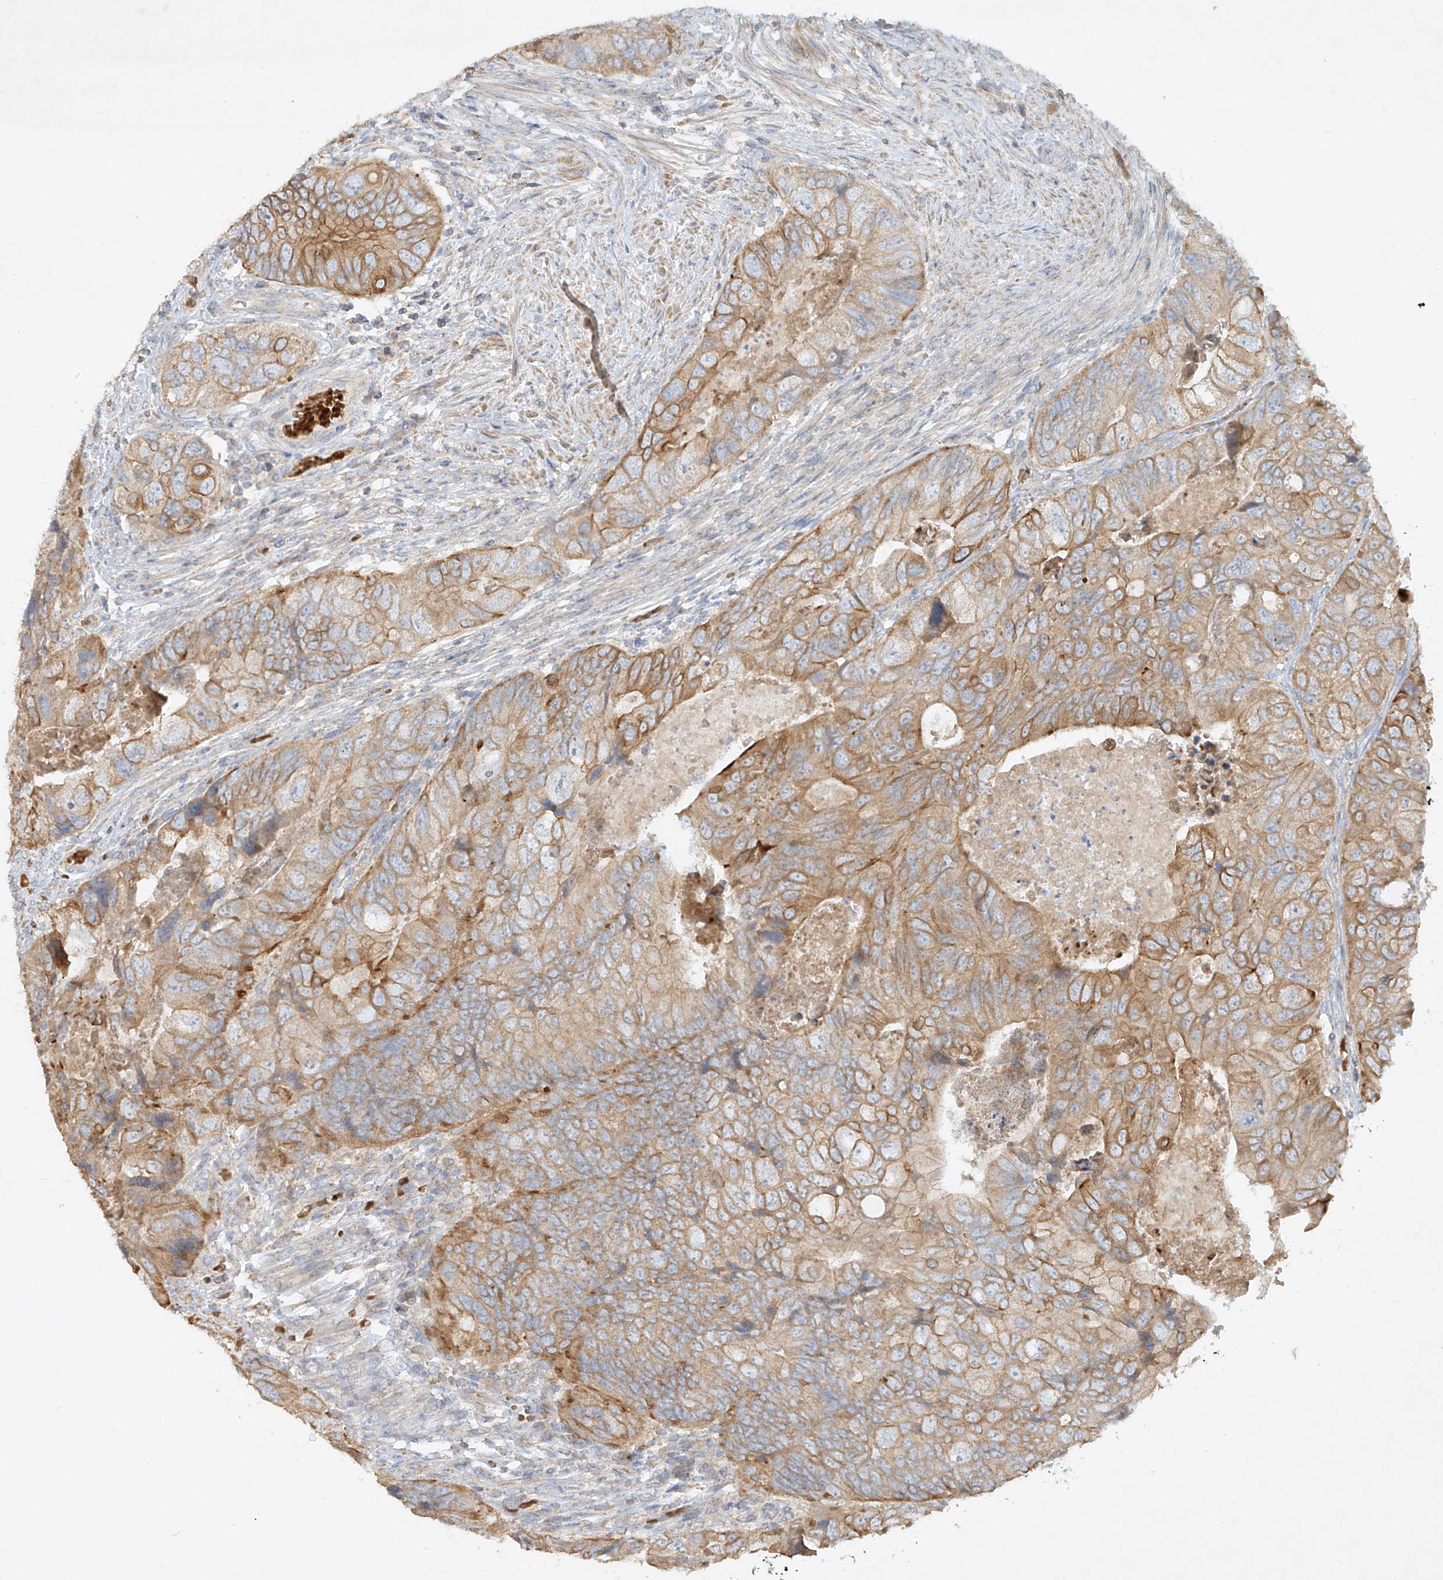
{"staining": {"intensity": "moderate", "quantity": ">75%", "location": "cytoplasmic/membranous"}, "tissue": "colorectal cancer", "cell_type": "Tumor cells", "image_type": "cancer", "snomed": [{"axis": "morphology", "description": "Adenocarcinoma, NOS"}, {"axis": "topography", "description": "Rectum"}], "caption": "Immunohistochemical staining of human colorectal adenocarcinoma shows moderate cytoplasmic/membranous protein positivity in approximately >75% of tumor cells.", "gene": "KPNA7", "patient": {"sex": "male", "age": 63}}